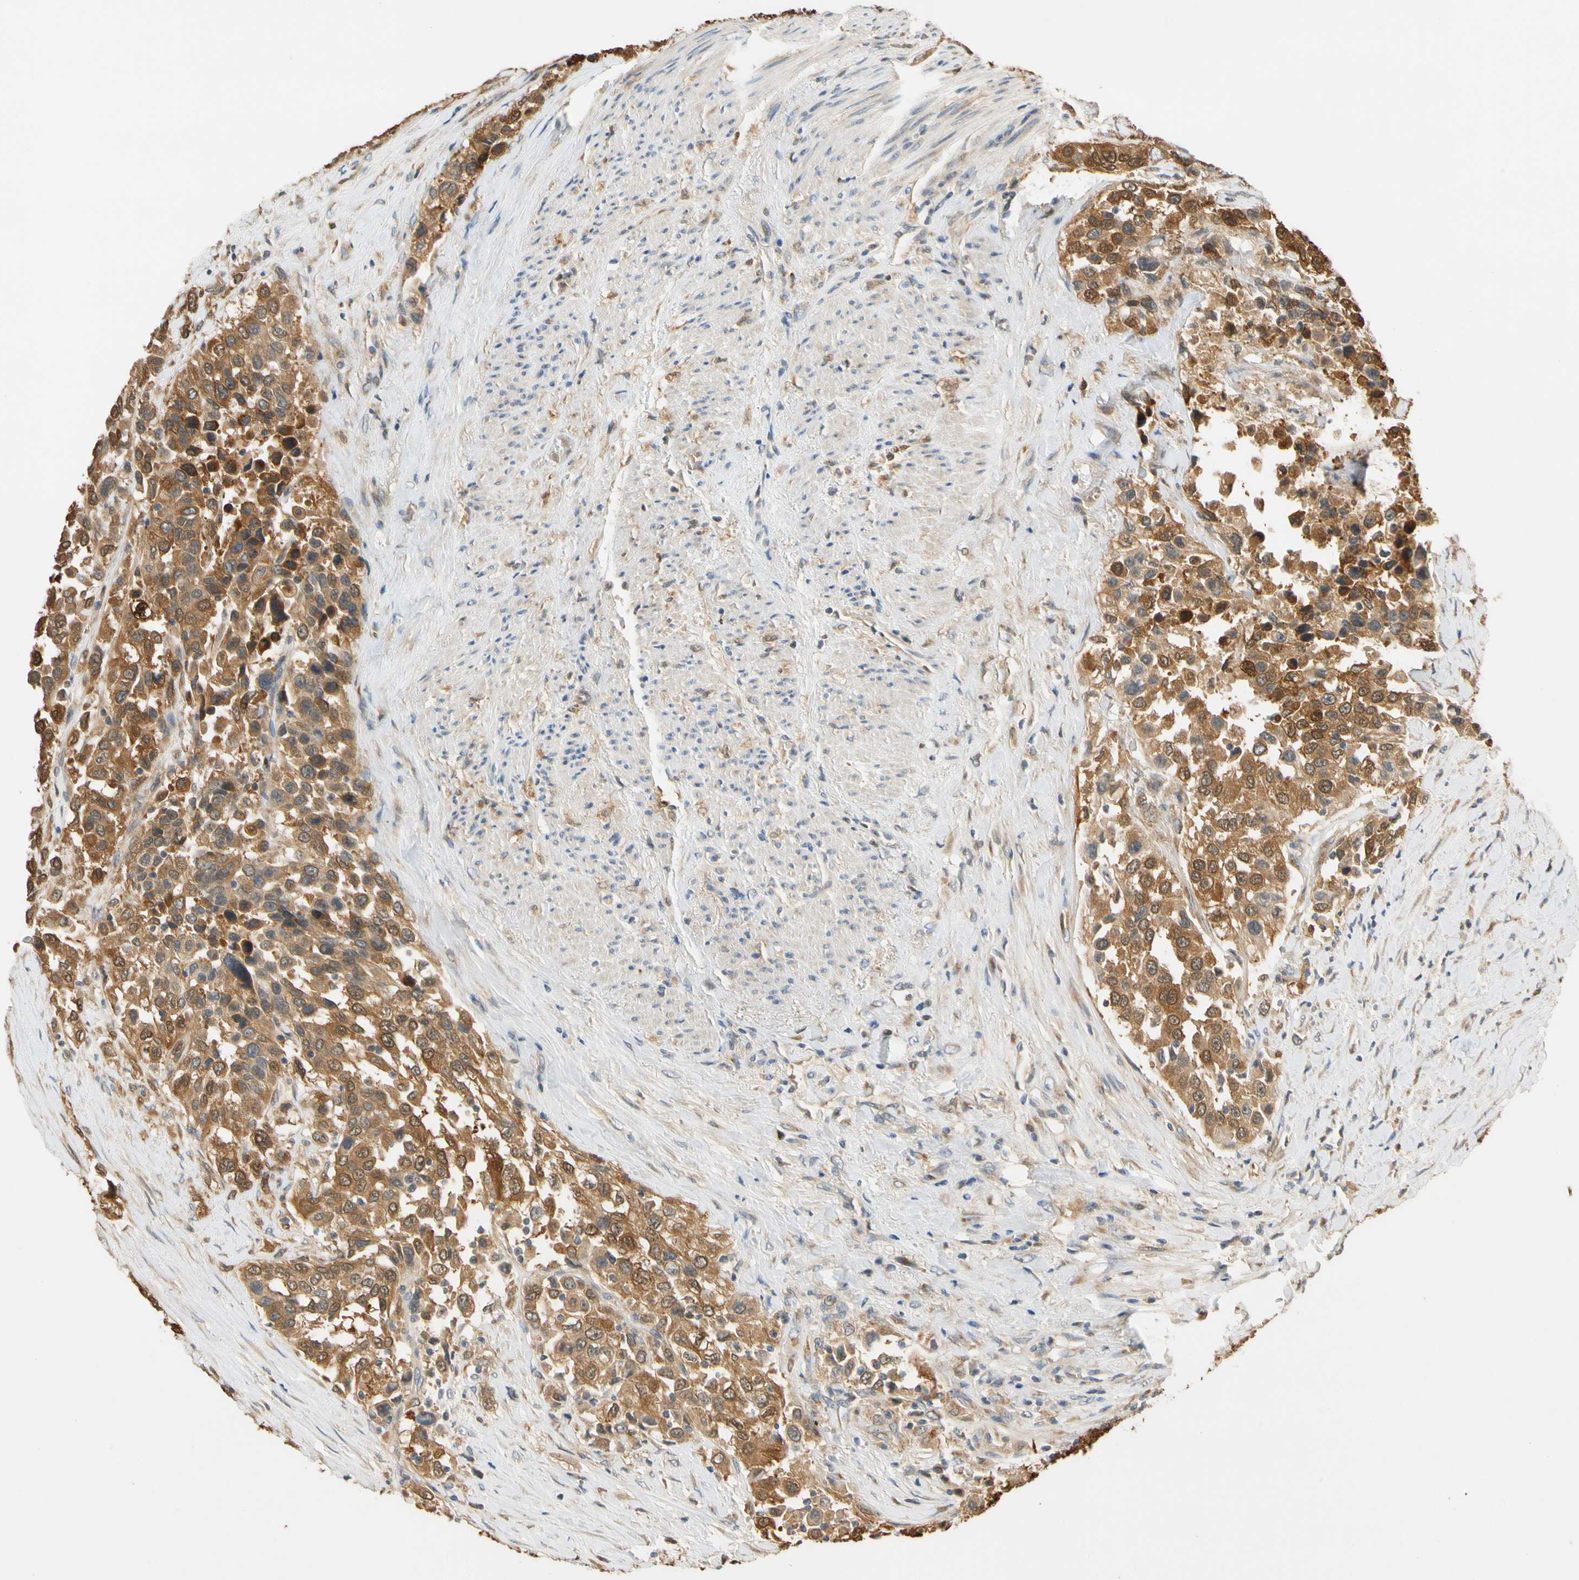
{"staining": {"intensity": "moderate", "quantity": ">75%", "location": "cytoplasmic/membranous"}, "tissue": "urothelial cancer", "cell_type": "Tumor cells", "image_type": "cancer", "snomed": [{"axis": "morphology", "description": "Urothelial carcinoma, High grade"}, {"axis": "topography", "description": "Urinary bladder"}], "caption": "This image demonstrates IHC staining of urothelial cancer, with medium moderate cytoplasmic/membranous expression in approximately >75% of tumor cells.", "gene": "GPSM2", "patient": {"sex": "female", "age": 80}}